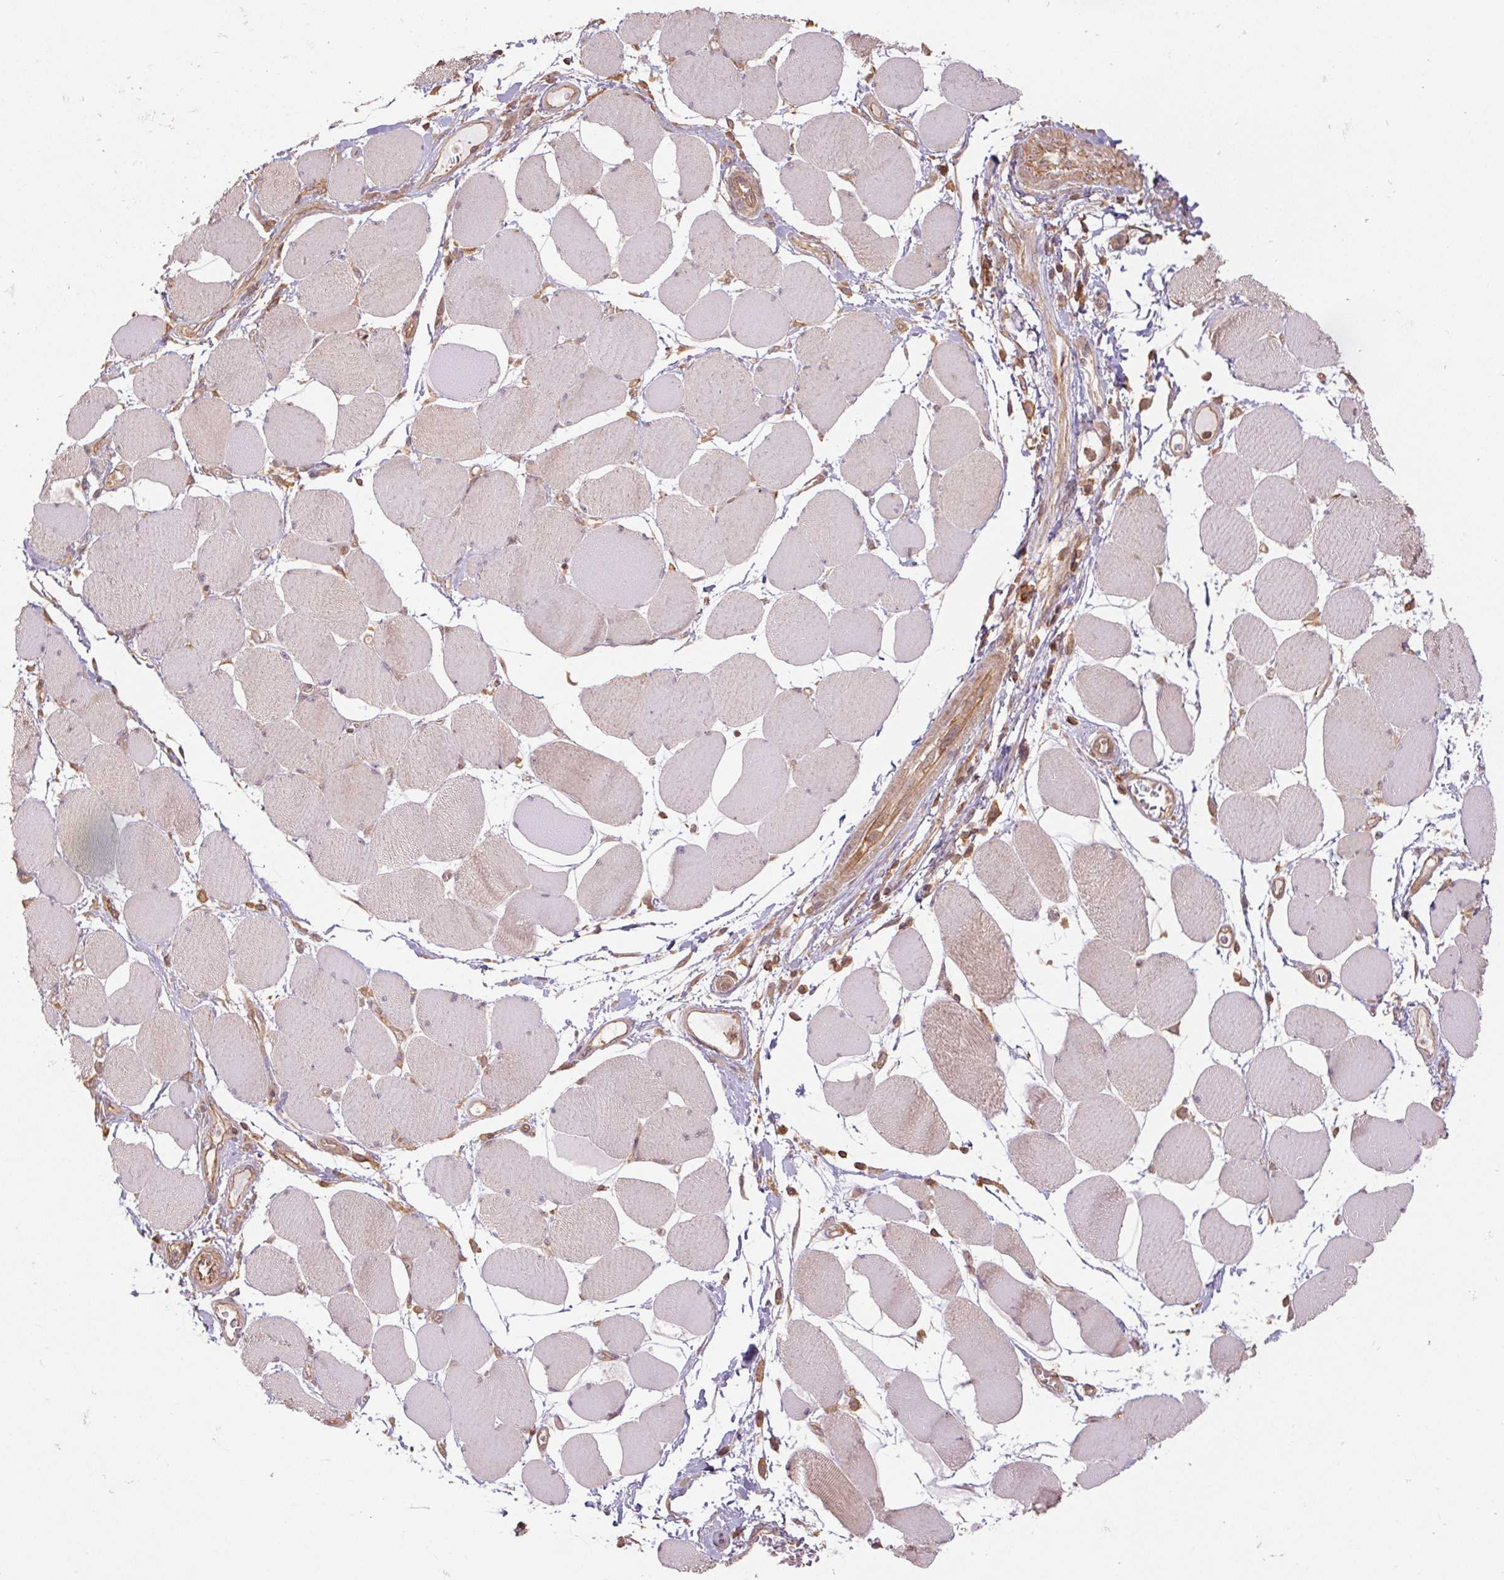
{"staining": {"intensity": "weak", "quantity": "25%-75%", "location": "cytoplasmic/membranous"}, "tissue": "skeletal muscle", "cell_type": "Myocytes", "image_type": "normal", "snomed": [{"axis": "morphology", "description": "Normal tissue, NOS"}, {"axis": "topography", "description": "Skeletal muscle"}], "caption": "Myocytes display weak cytoplasmic/membranous expression in about 25%-75% of cells in unremarkable skeletal muscle.", "gene": "TUBA1A", "patient": {"sex": "female", "age": 75}}